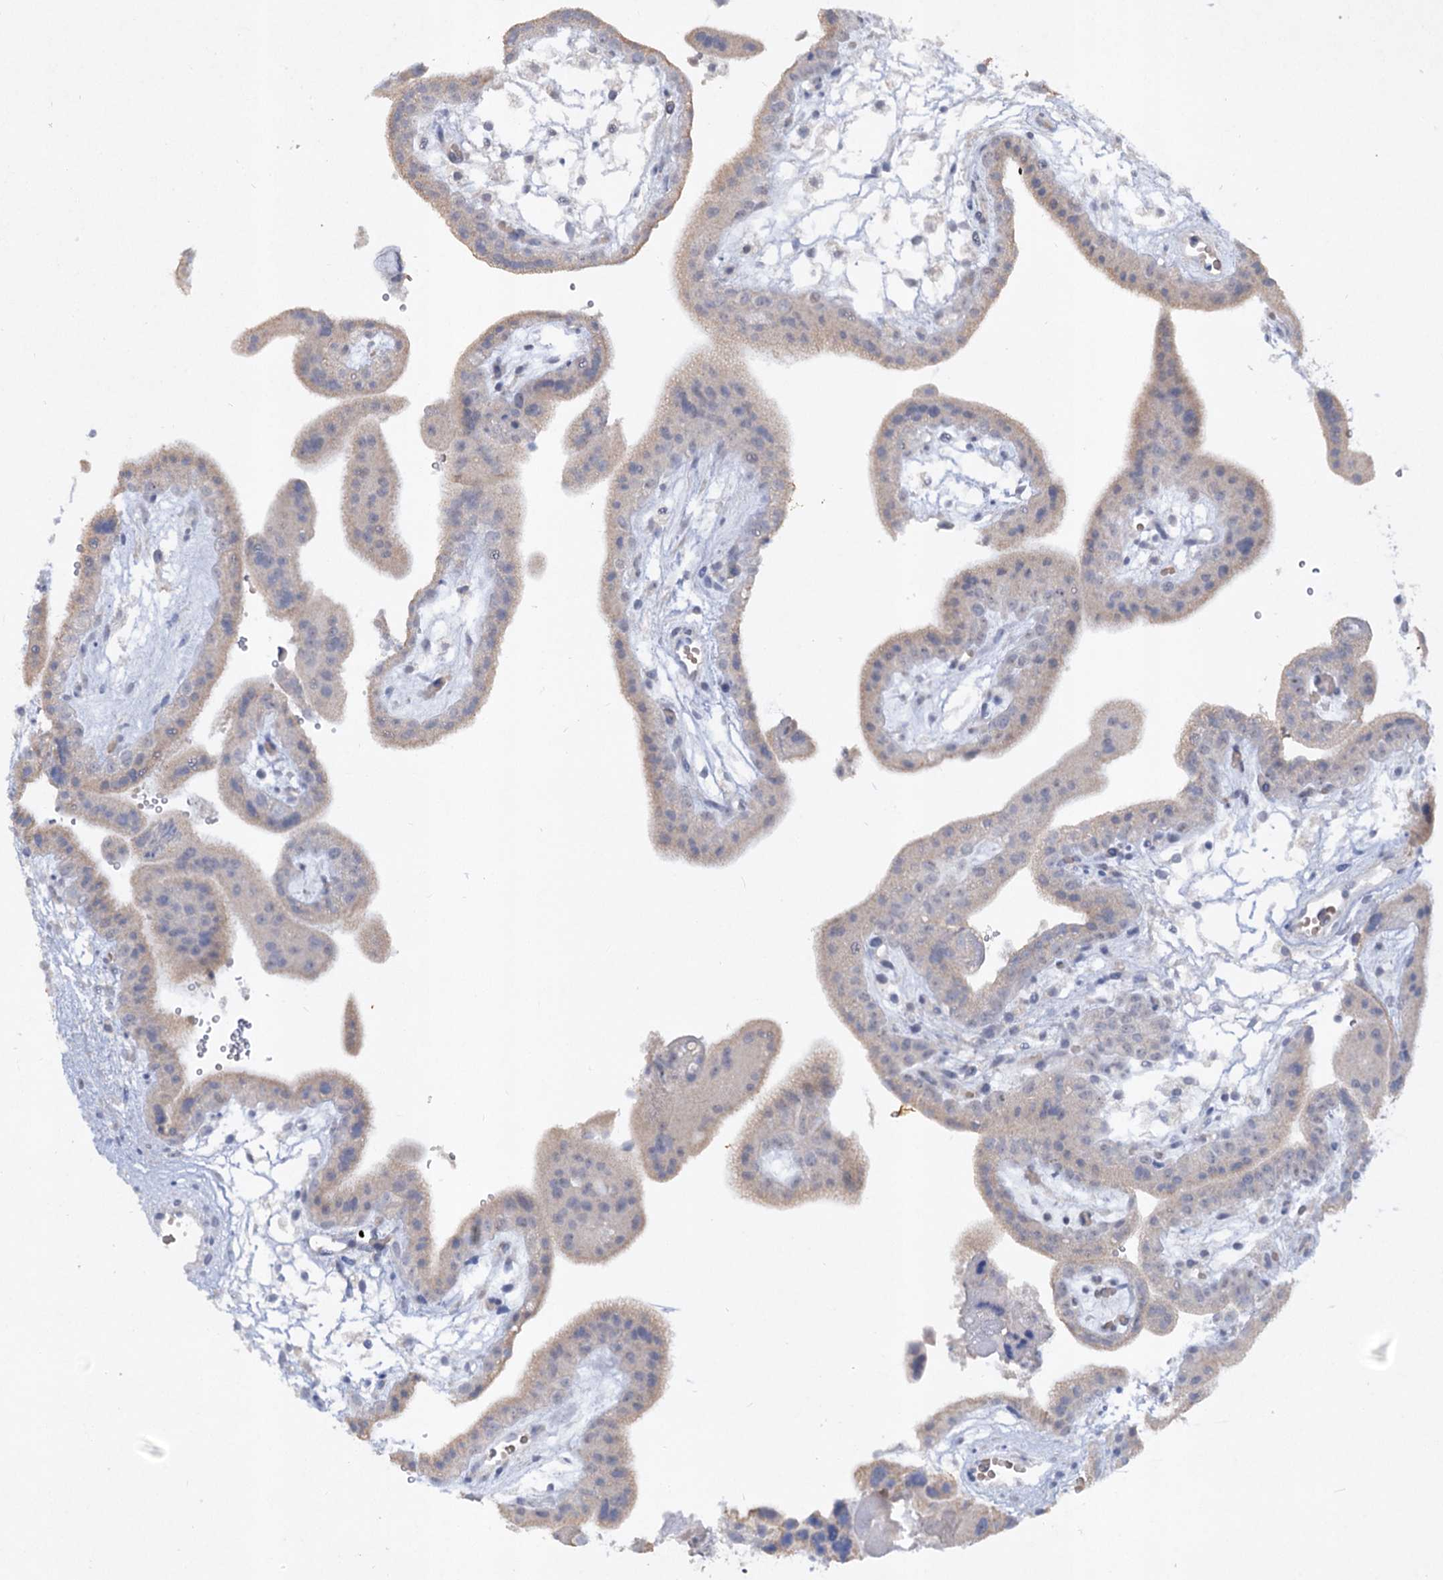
{"staining": {"intensity": "negative", "quantity": "none", "location": "none"}, "tissue": "placenta", "cell_type": "Decidual cells", "image_type": "normal", "snomed": [{"axis": "morphology", "description": "Normal tissue, NOS"}, {"axis": "topography", "description": "Placenta"}], "caption": "Placenta stained for a protein using immunohistochemistry demonstrates no staining decidual cells.", "gene": "ATP4A", "patient": {"sex": "female", "age": 18}}